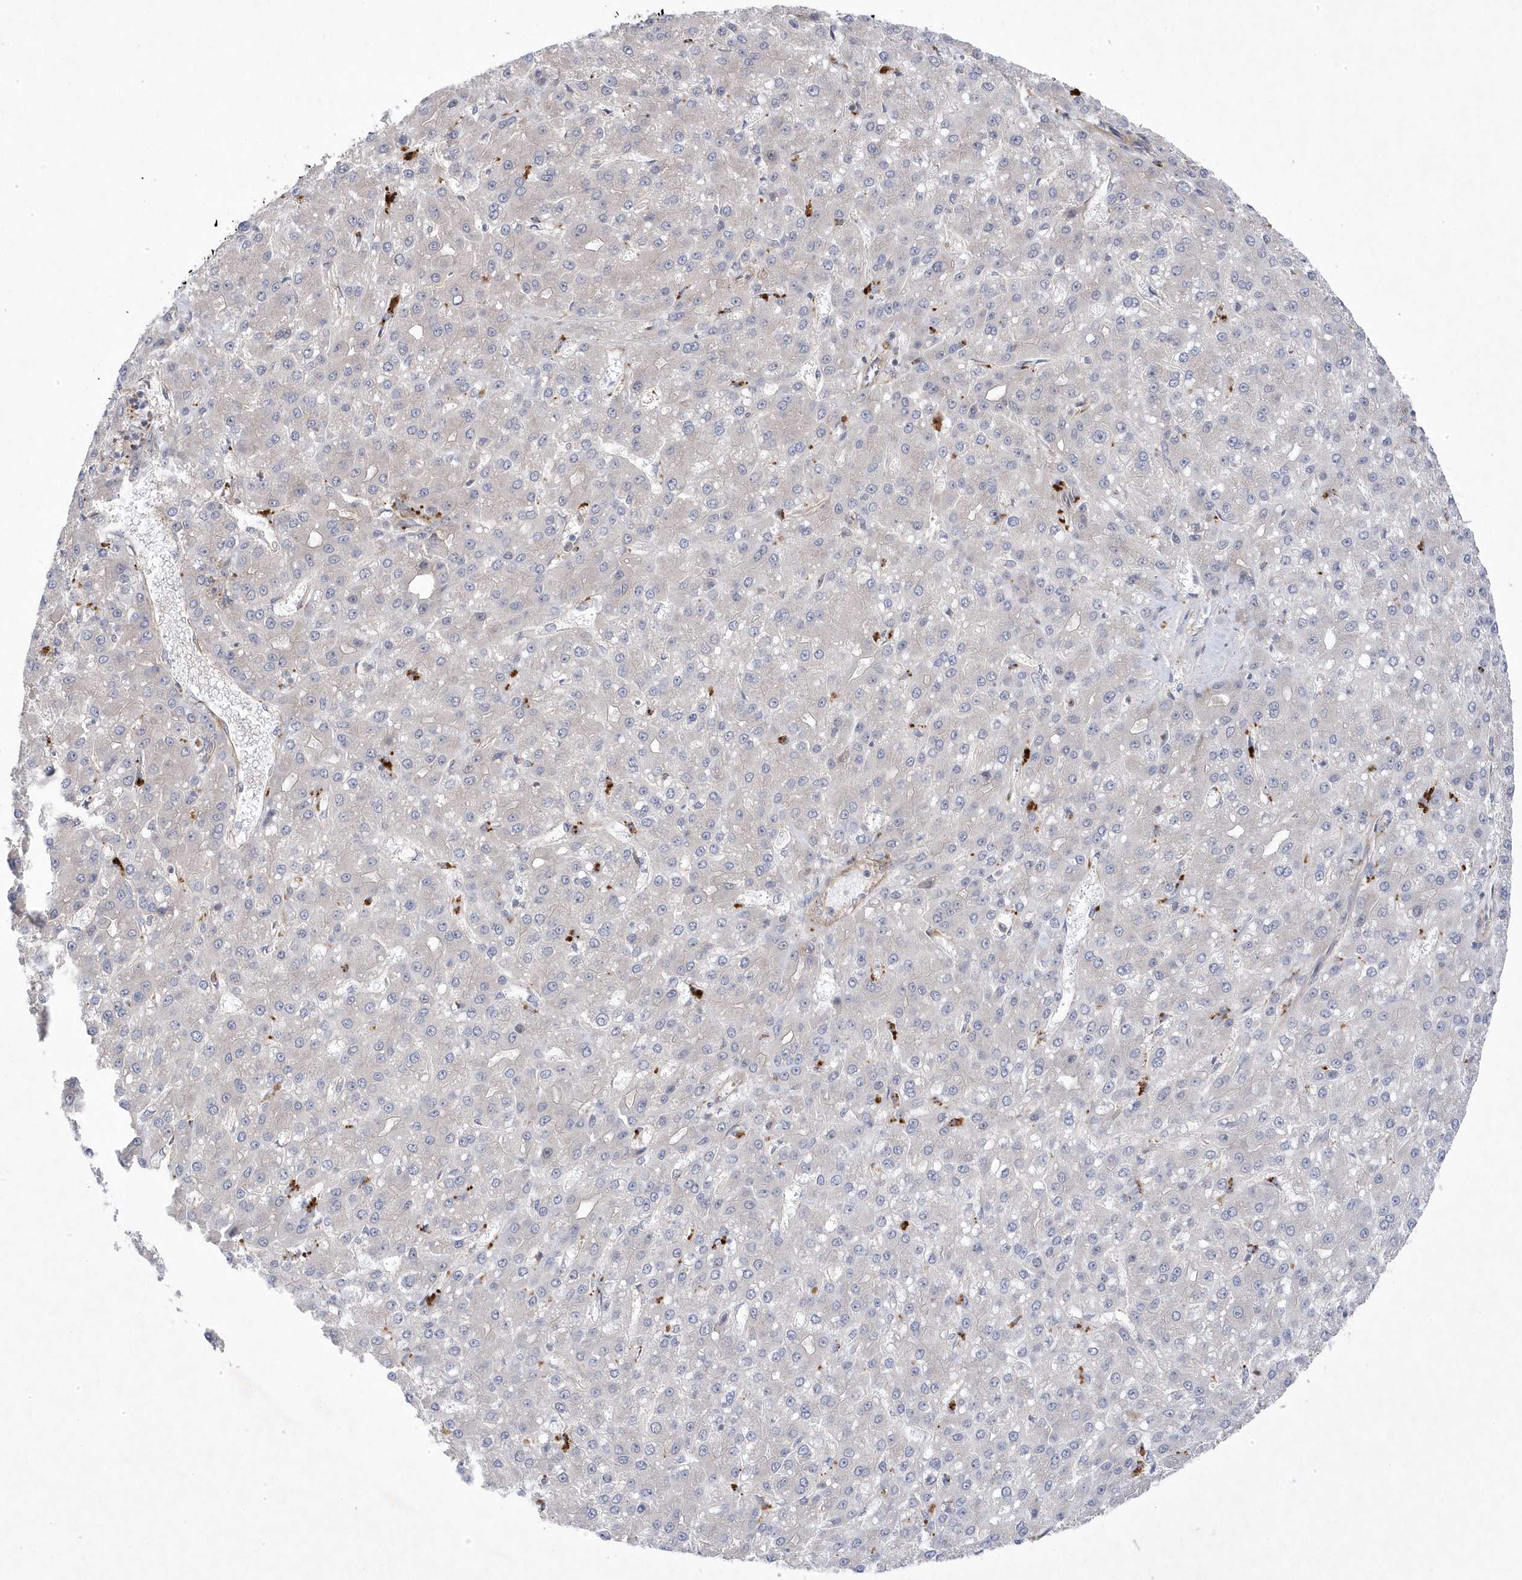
{"staining": {"intensity": "negative", "quantity": "none", "location": "none"}, "tissue": "liver cancer", "cell_type": "Tumor cells", "image_type": "cancer", "snomed": [{"axis": "morphology", "description": "Carcinoma, Hepatocellular, NOS"}, {"axis": "topography", "description": "Liver"}], "caption": "Liver cancer was stained to show a protein in brown. There is no significant expression in tumor cells.", "gene": "ANAPC1", "patient": {"sex": "male", "age": 67}}